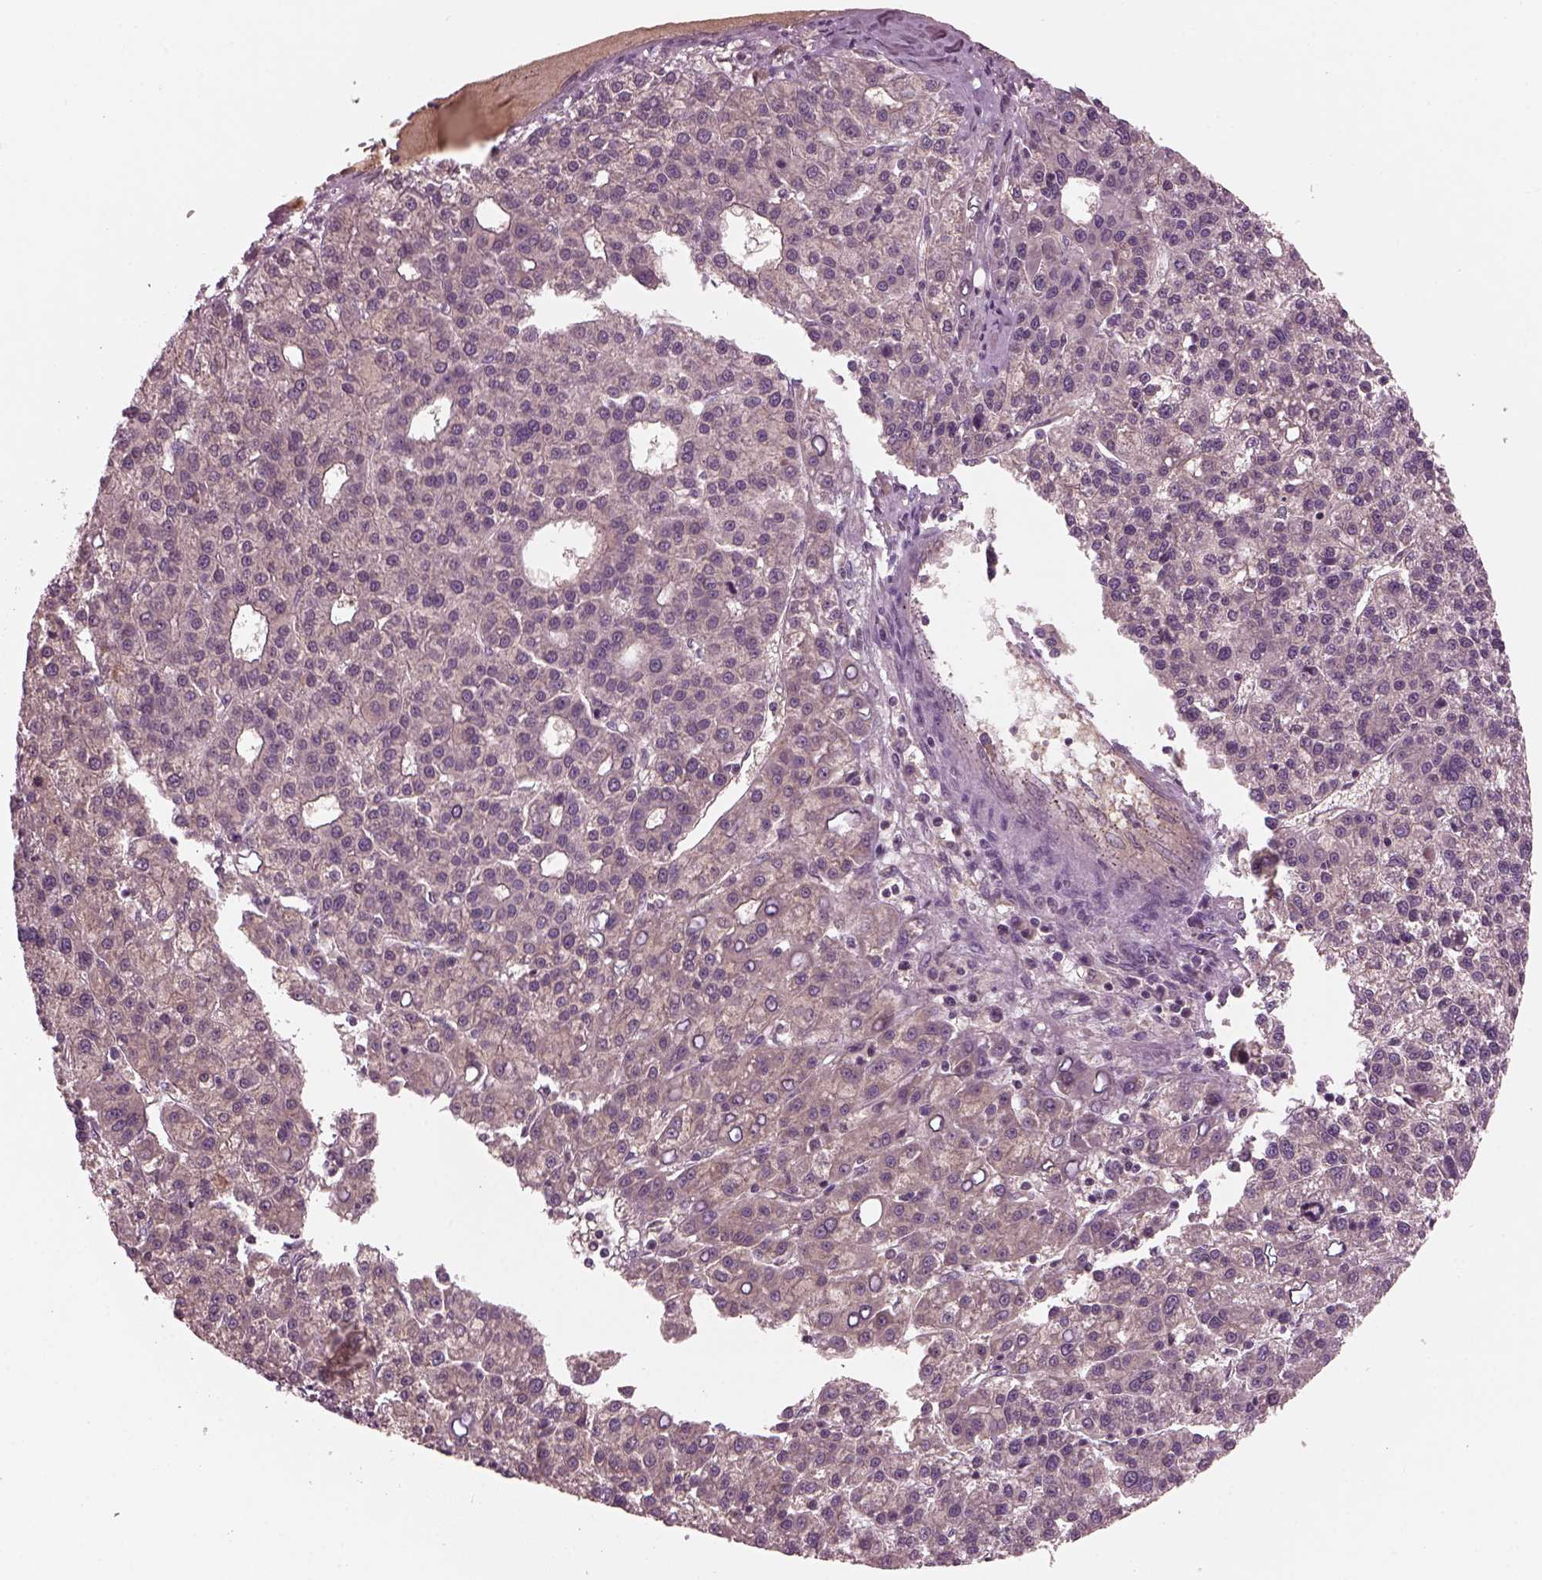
{"staining": {"intensity": "negative", "quantity": "none", "location": "none"}, "tissue": "liver cancer", "cell_type": "Tumor cells", "image_type": "cancer", "snomed": [{"axis": "morphology", "description": "Carcinoma, Hepatocellular, NOS"}, {"axis": "topography", "description": "Liver"}], "caption": "A micrograph of hepatocellular carcinoma (liver) stained for a protein displays no brown staining in tumor cells. (Immunohistochemistry, brightfield microscopy, high magnification).", "gene": "PORCN", "patient": {"sex": "female", "age": 58}}